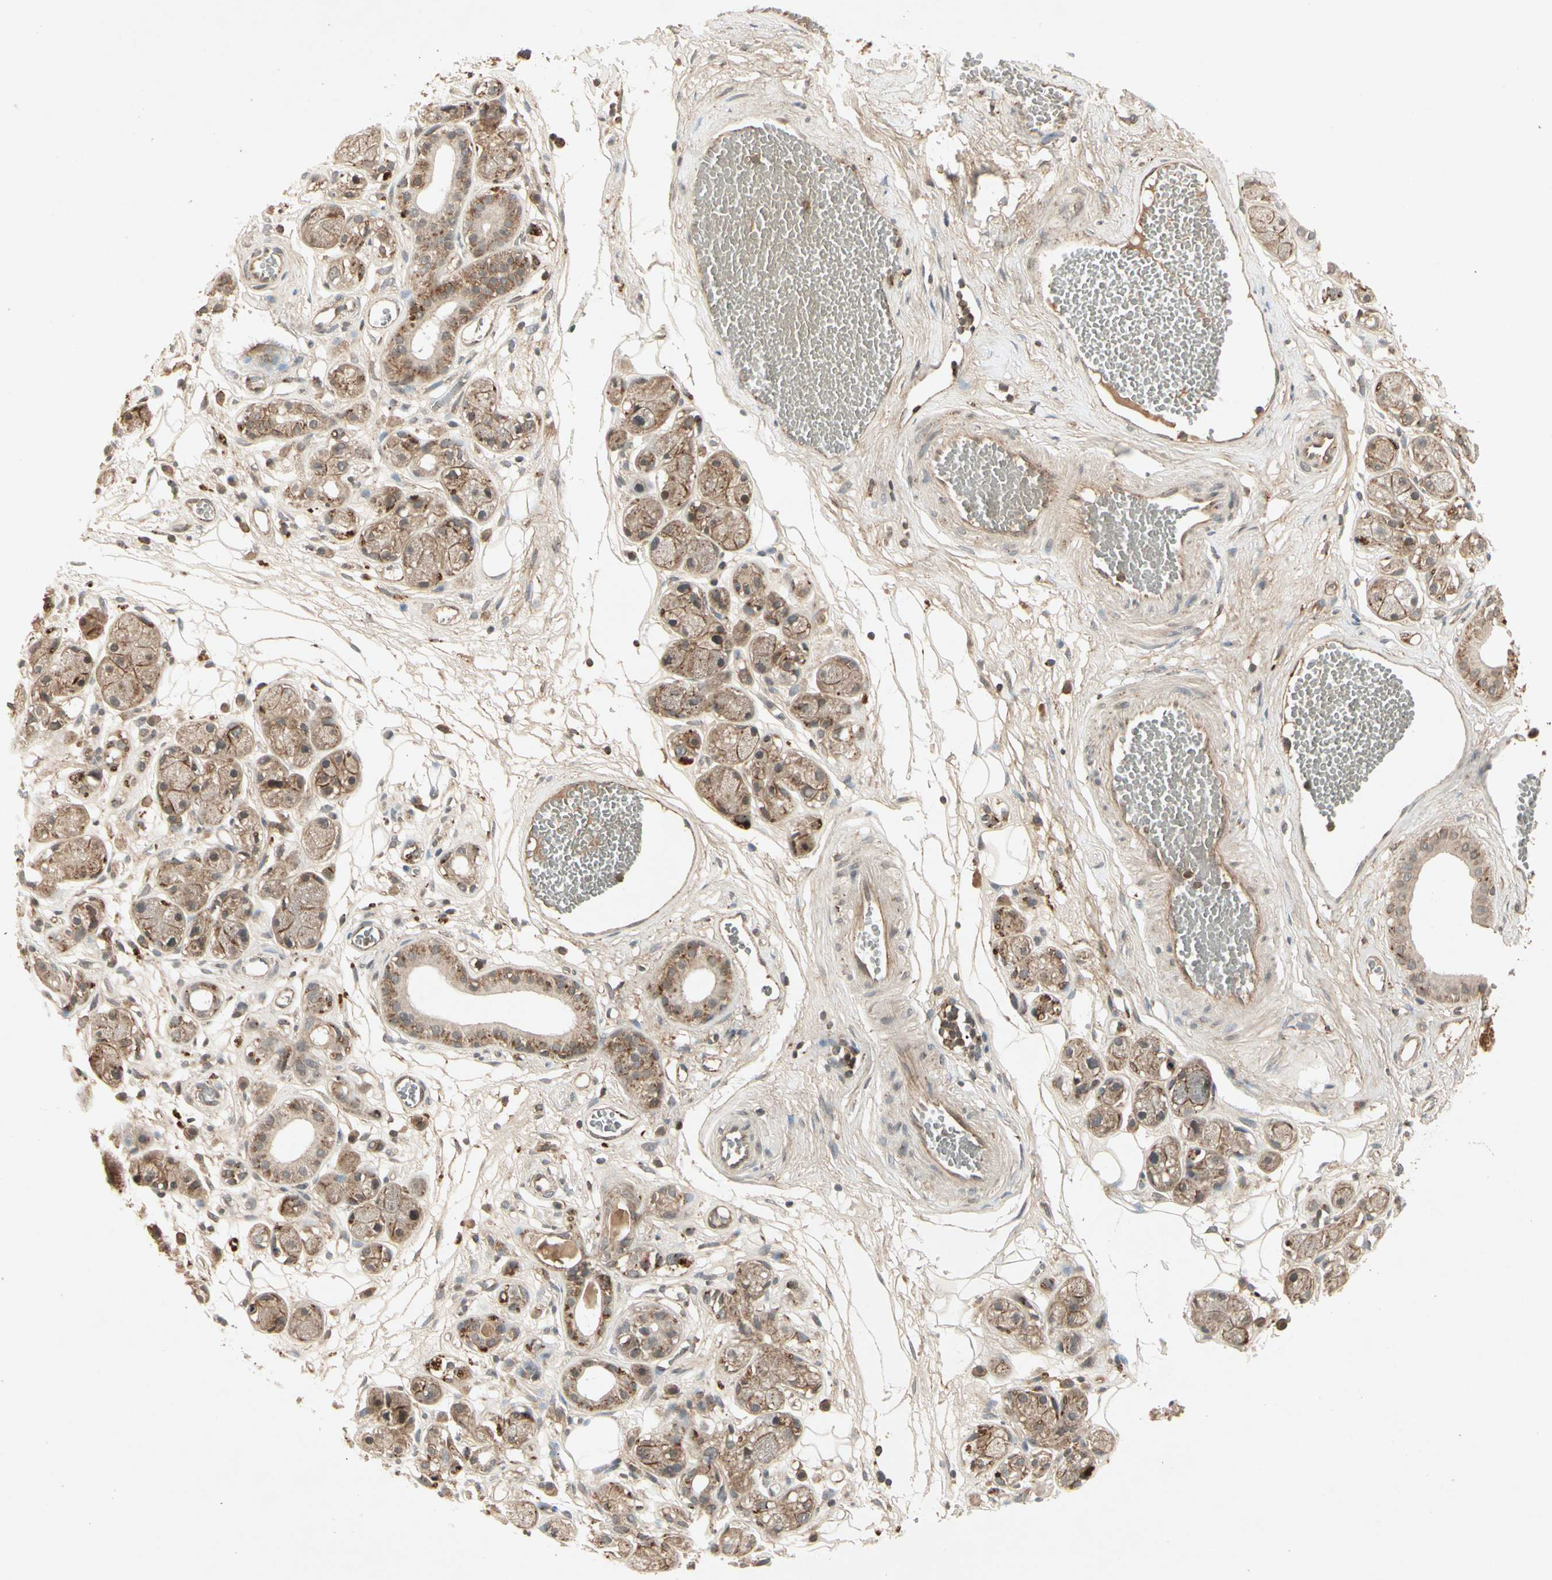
{"staining": {"intensity": "moderate", "quantity": ">75%", "location": "cytoplasmic/membranous"}, "tissue": "adipose tissue", "cell_type": "Adipocytes", "image_type": "normal", "snomed": [{"axis": "morphology", "description": "Normal tissue, NOS"}, {"axis": "morphology", "description": "Inflammation, NOS"}, {"axis": "topography", "description": "Vascular tissue"}, {"axis": "topography", "description": "Salivary gland"}], "caption": "Protein staining reveals moderate cytoplasmic/membranous positivity in about >75% of adipocytes in unremarkable adipose tissue. (IHC, brightfield microscopy, high magnification).", "gene": "FLOT1", "patient": {"sex": "female", "age": 75}}